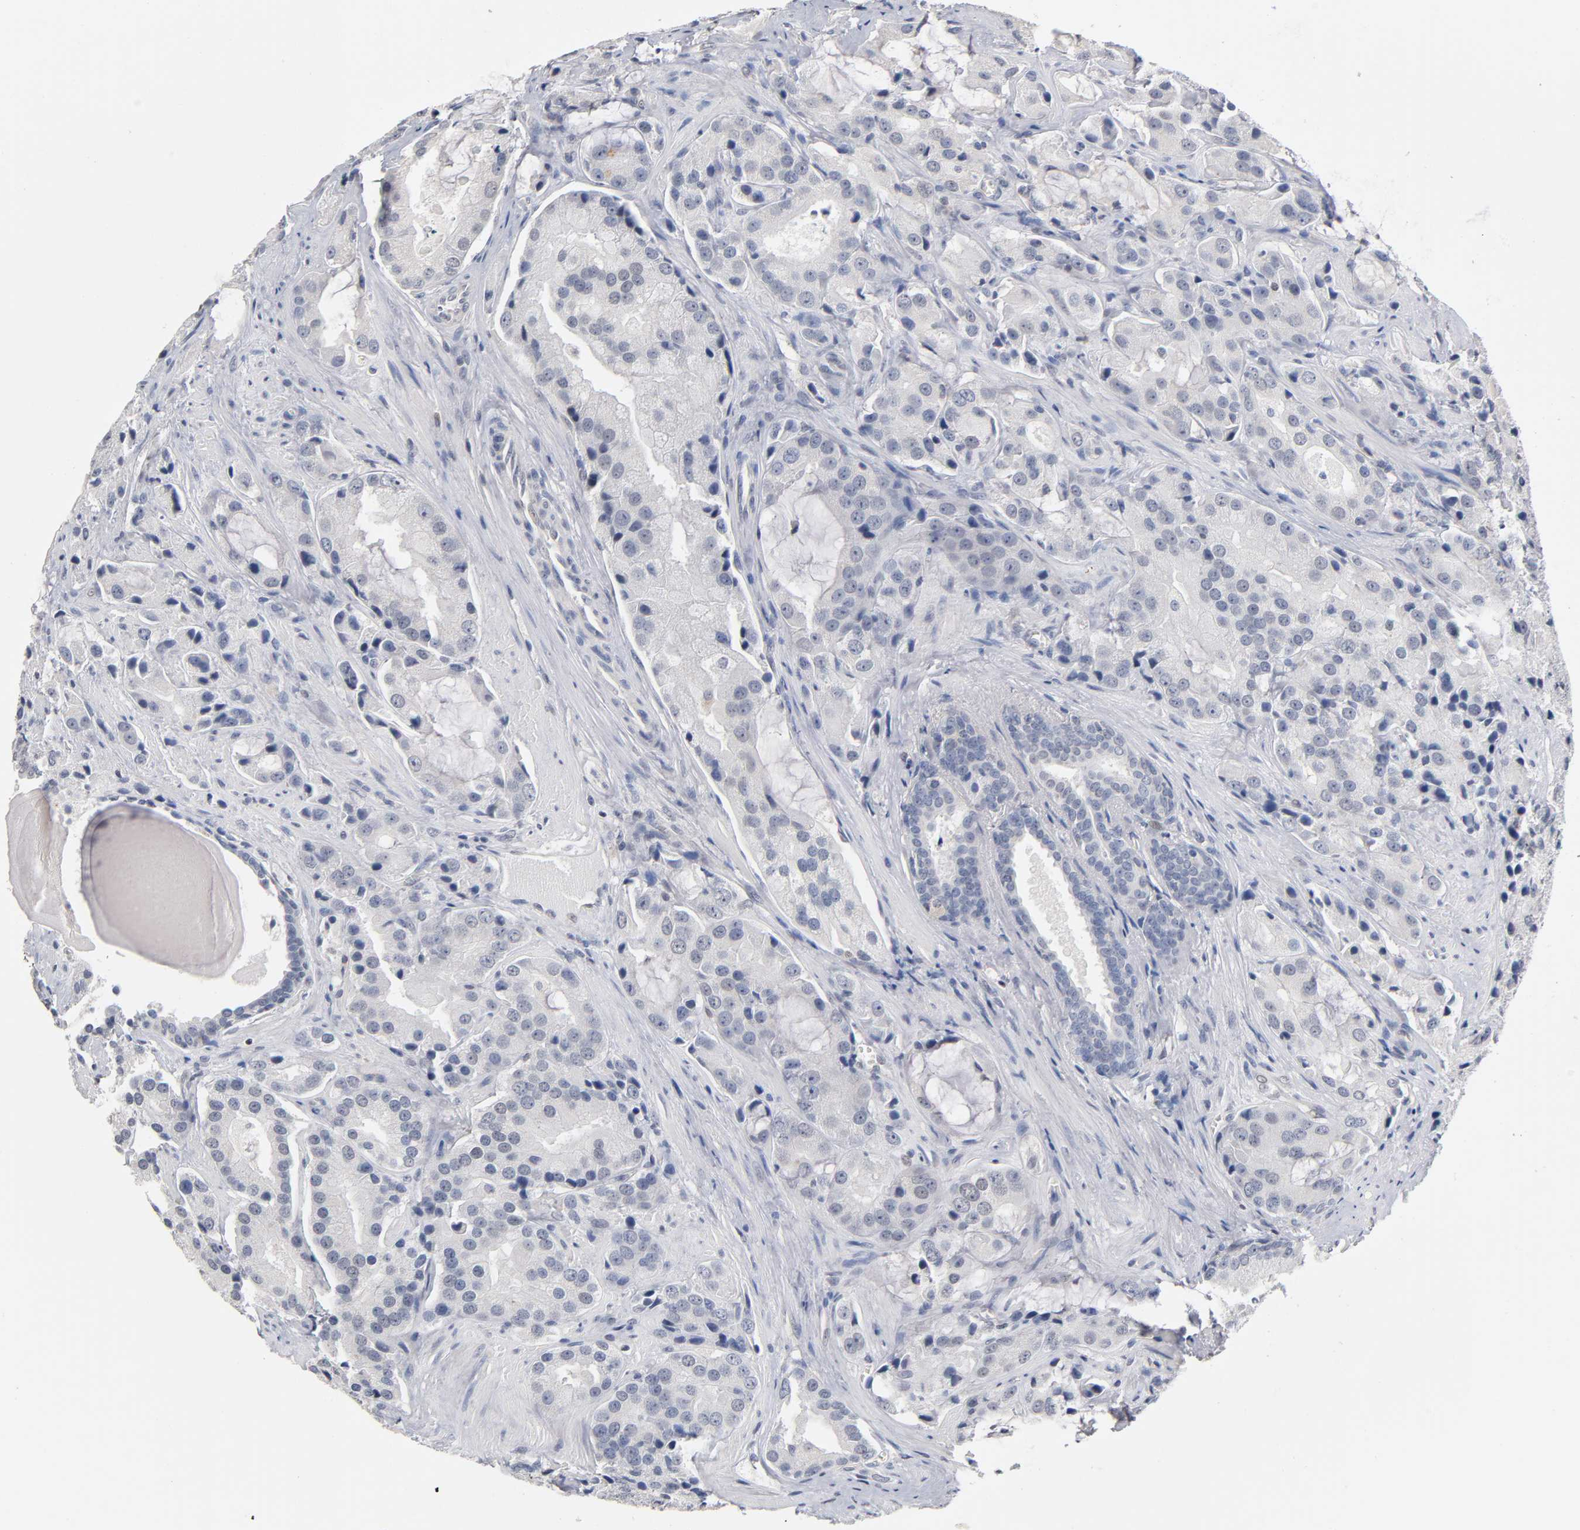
{"staining": {"intensity": "negative", "quantity": "none", "location": "none"}, "tissue": "prostate cancer", "cell_type": "Tumor cells", "image_type": "cancer", "snomed": [{"axis": "morphology", "description": "Adenocarcinoma, High grade"}, {"axis": "topography", "description": "Prostate"}], "caption": "Immunohistochemical staining of prostate cancer shows no significant expression in tumor cells.", "gene": "NFATC1", "patient": {"sex": "male", "age": 70}}